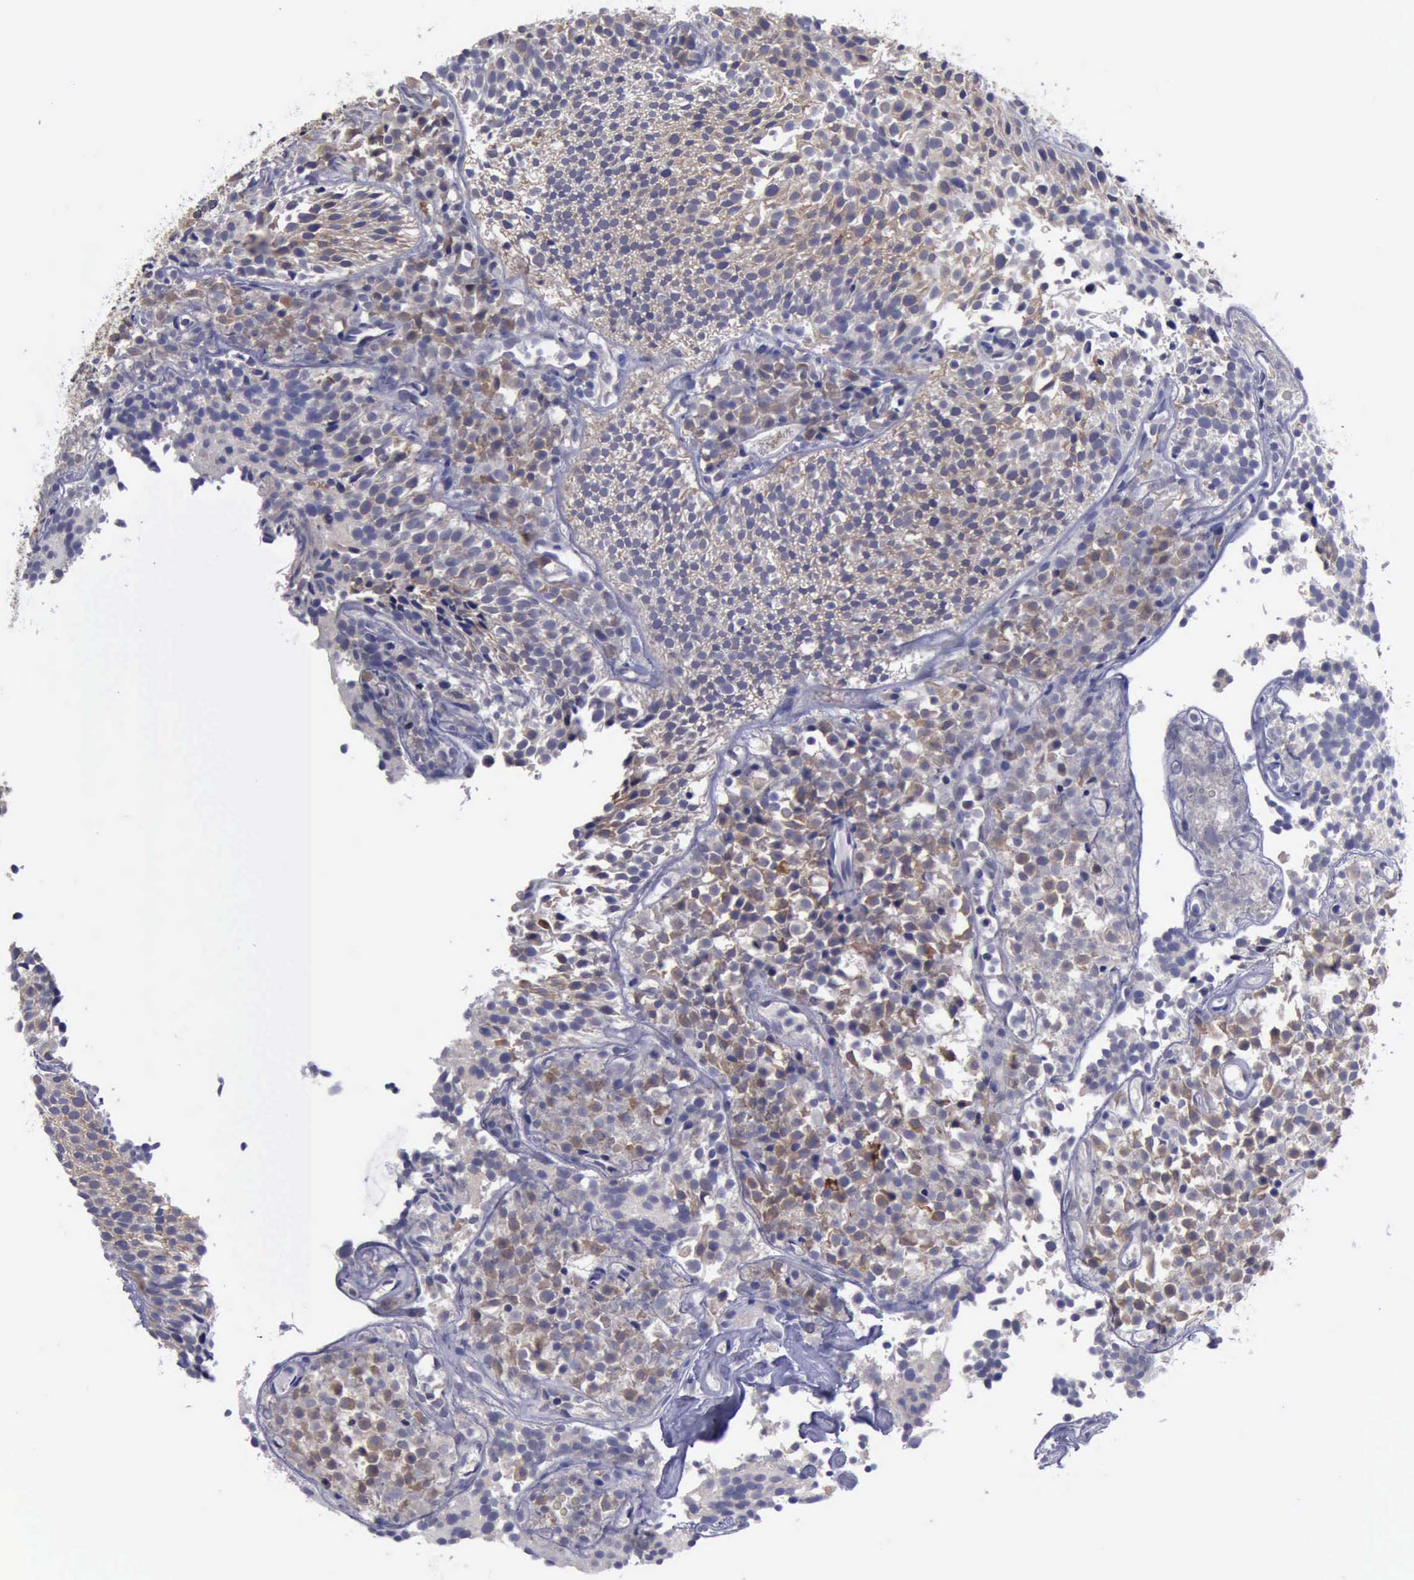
{"staining": {"intensity": "weak", "quantity": "<25%", "location": "cytoplasmic/membranous"}, "tissue": "urothelial cancer", "cell_type": "Tumor cells", "image_type": "cancer", "snomed": [{"axis": "morphology", "description": "Urothelial carcinoma, Low grade"}, {"axis": "topography", "description": "Urinary bladder"}], "caption": "Tumor cells are negative for protein expression in human urothelial cancer.", "gene": "PHKA1", "patient": {"sex": "male", "age": 85}}